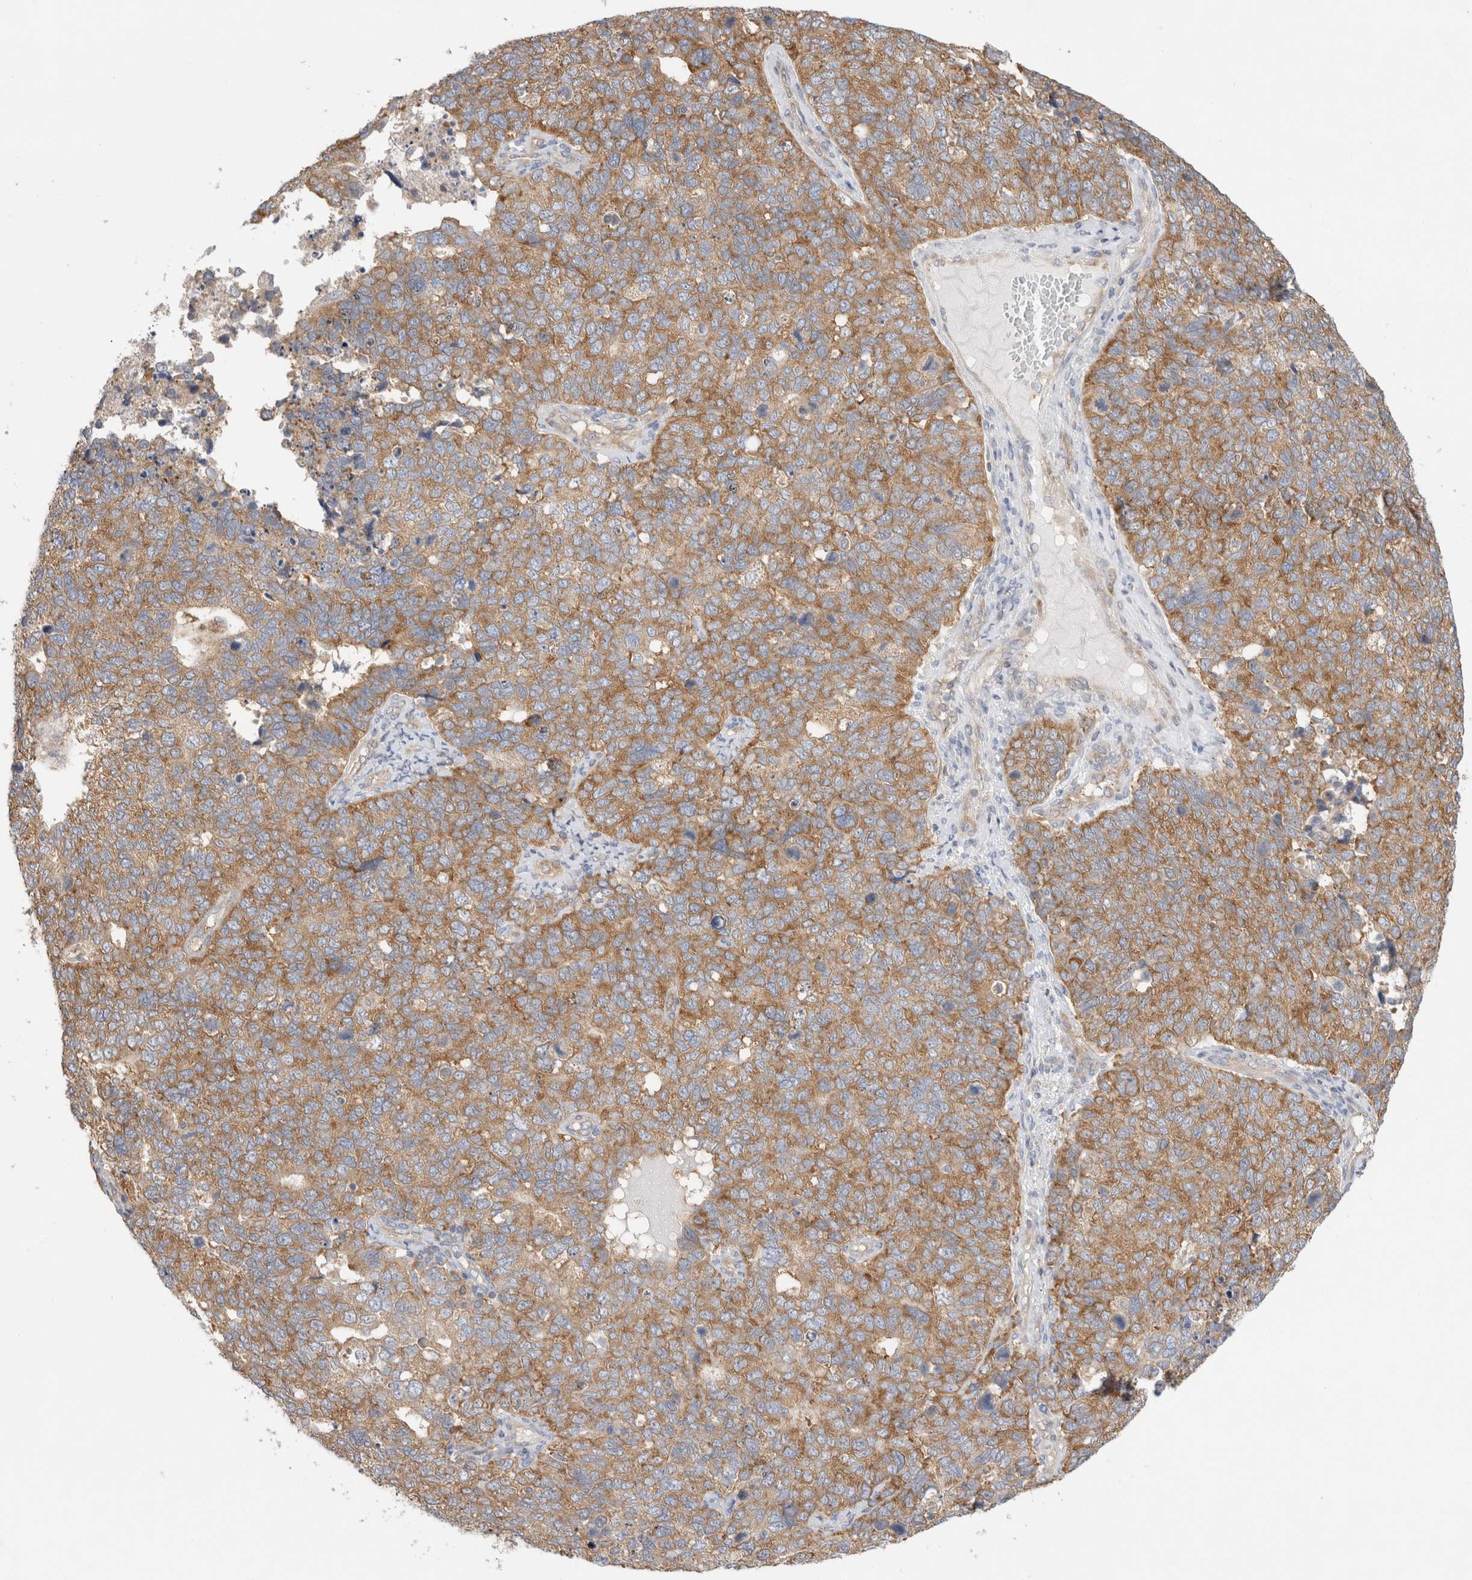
{"staining": {"intensity": "moderate", "quantity": ">75%", "location": "cytoplasmic/membranous"}, "tissue": "cervical cancer", "cell_type": "Tumor cells", "image_type": "cancer", "snomed": [{"axis": "morphology", "description": "Squamous cell carcinoma, NOS"}, {"axis": "topography", "description": "Cervix"}], "caption": "This image displays cervical cancer (squamous cell carcinoma) stained with immunohistochemistry to label a protein in brown. The cytoplasmic/membranous of tumor cells show moderate positivity for the protein. Nuclei are counter-stained blue.", "gene": "ZNF23", "patient": {"sex": "female", "age": 63}}